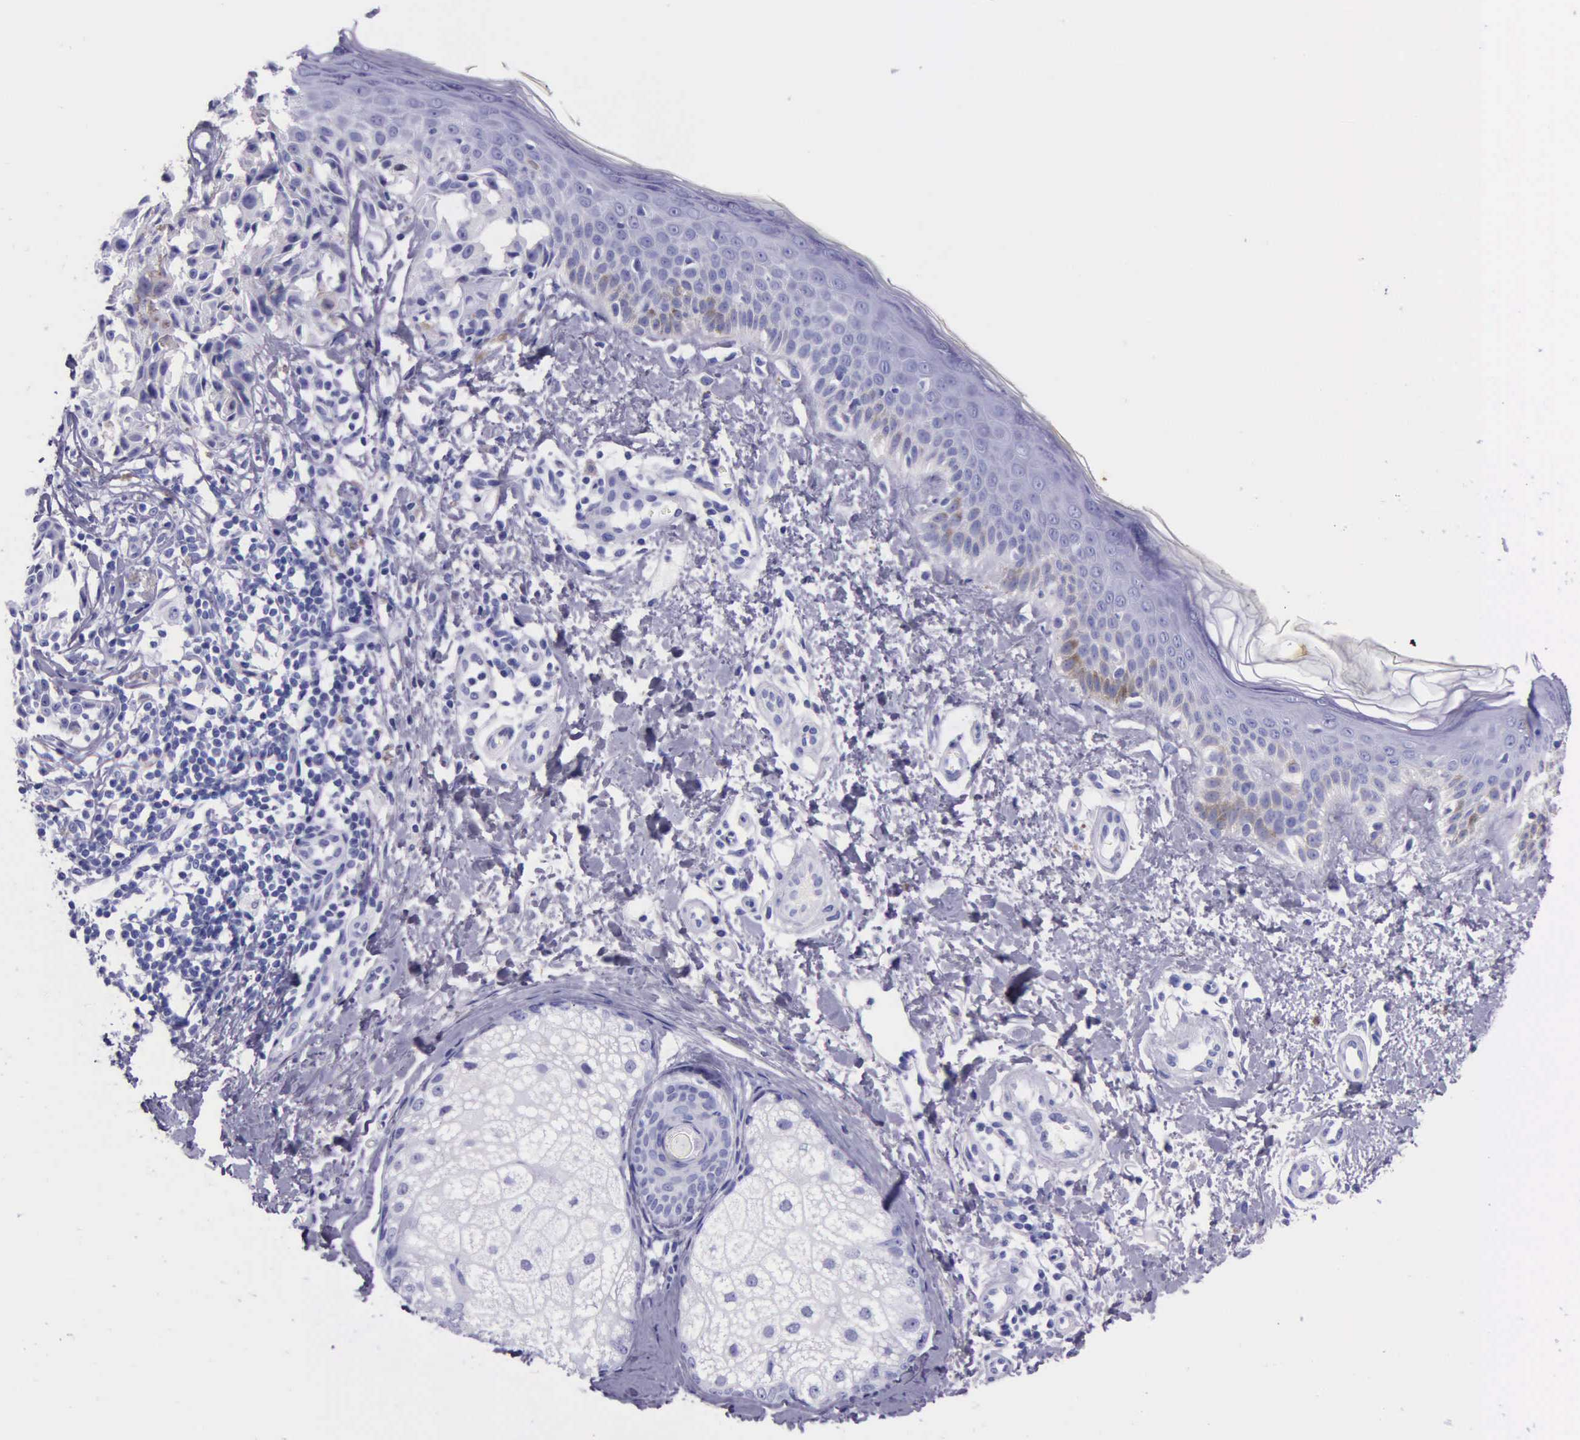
{"staining": {"intensity": "negative", "quantity": "none", "location": "none"}, "tissue": "melanoma", "cell_type": "Tumor cells", "image_type": "cancer", "snomed": [{"axis": "morphology", "description": "Malignant melanoma, NOS"}, {"axis": "topography", "description": "Skin"}], "caption": "IHC image of neoplastic tissue: malignant melanoma stained with DAB shows no significant protein expression in tumor cells.", "gene": "KLK3", "patient": {"sex": "male", "age": 49}}